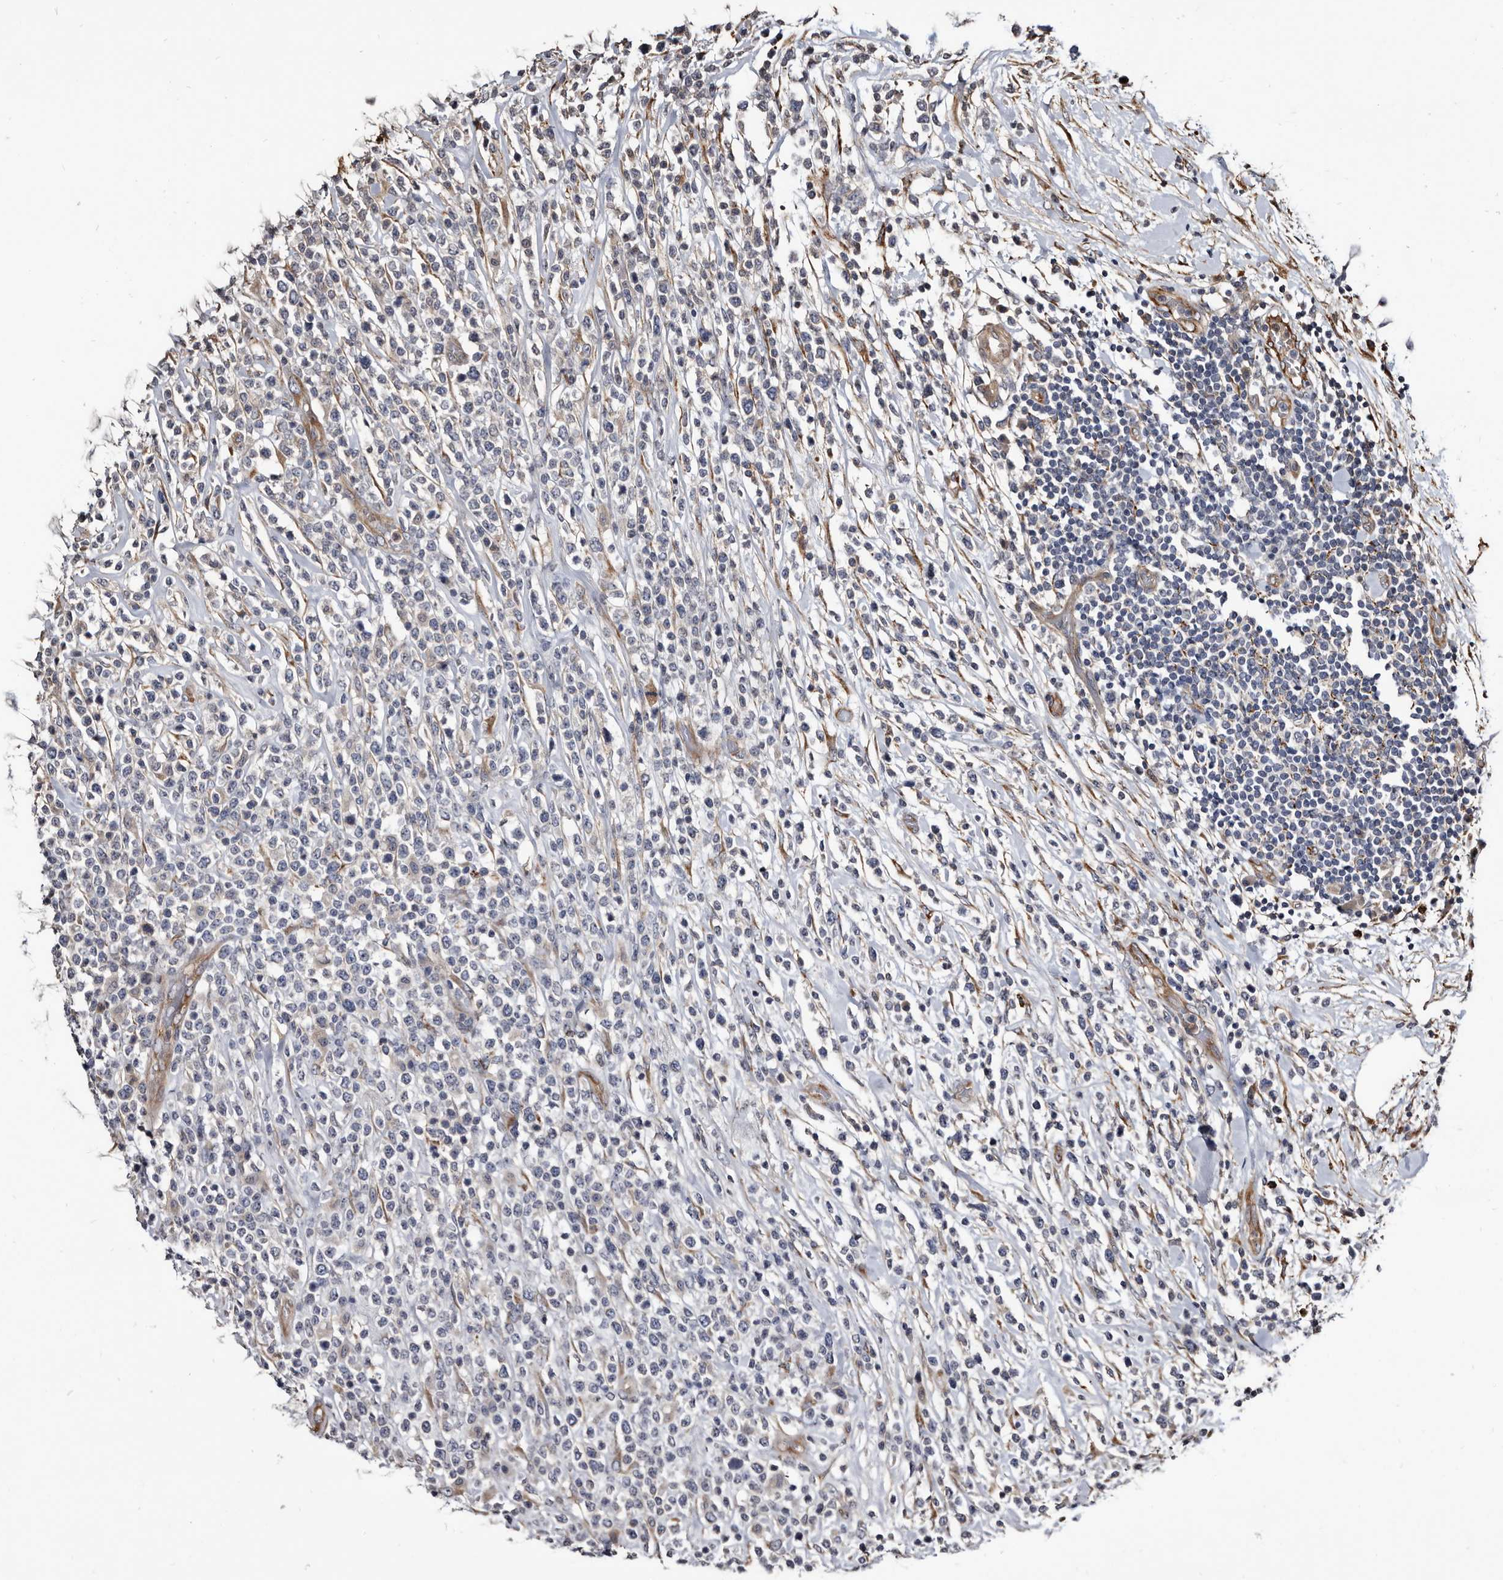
{"staining": {"intensity": "negative", "quantity": "none", "location": "none"}, "tissue": "lymphoma", "cell_type": "Tumor cells", "image_type": "cancer", "snomed": [{"axis": "morphology", "description": "Malignant lymphoma, non-Hodgkin's type, High grade"}, {"axis": "topography", "description": "Colon"}], "caption": "Immunohistochemistry histopathology image of lymphoma stained for a protein (brown), which shows no staining in tumor cells.", "gene": "CTSA", "patient": {"sex": "female", "age": 53}}